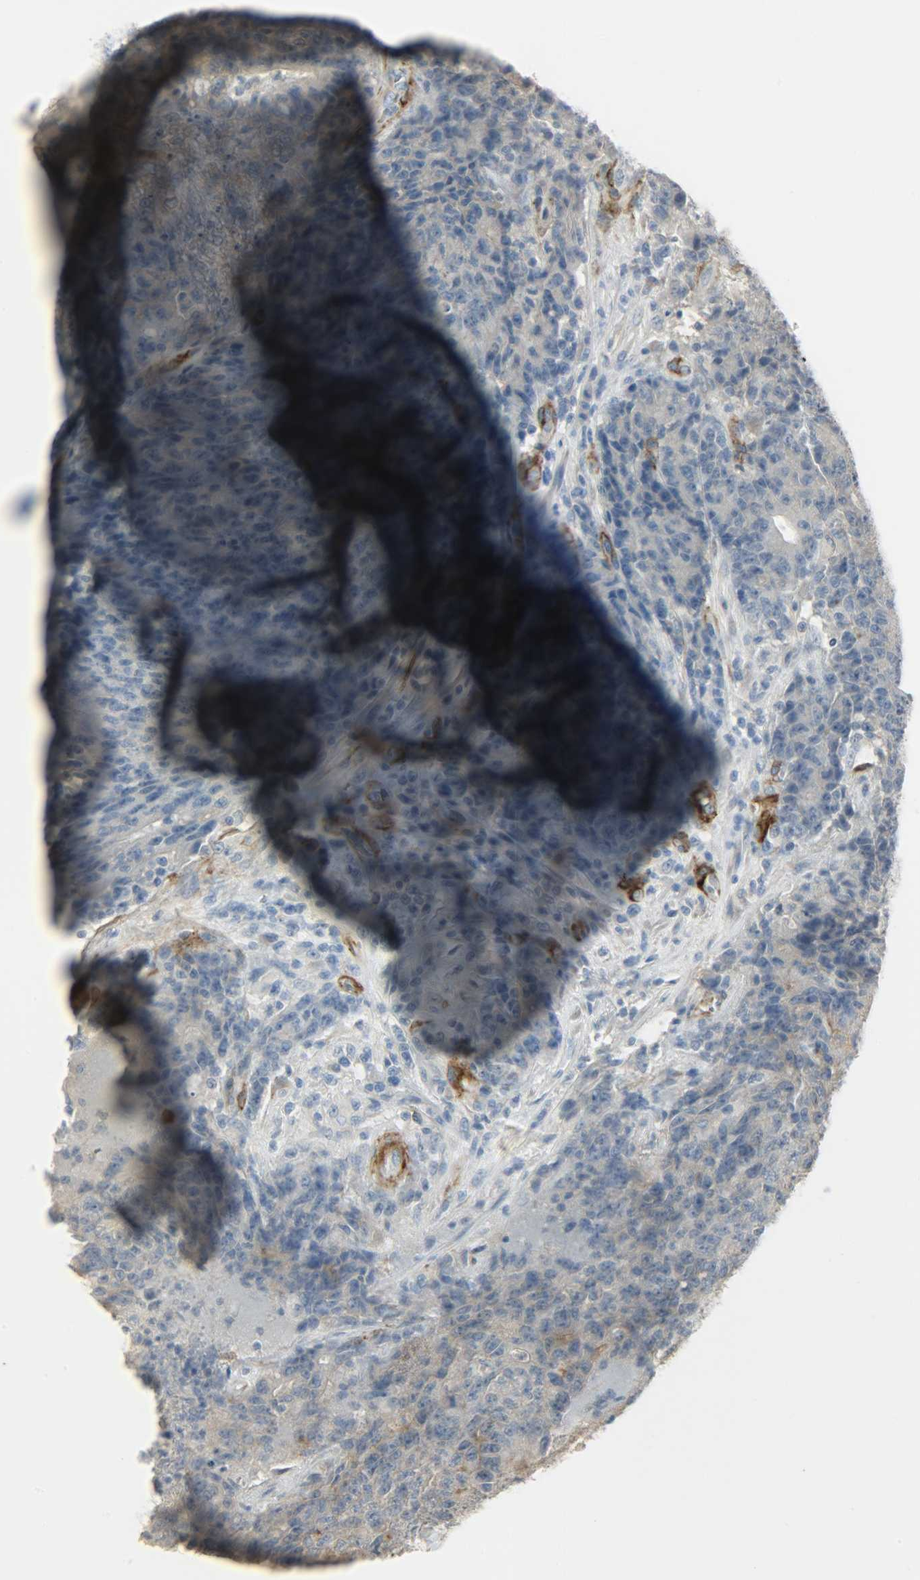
{"staining": {"intensity": "moderate", "quantity": "<25%", "location": "cytoplasmic/membranous"}, "tissue": "colorectal cancer", "cell_type": "Tumor cells", "image_type": "cancer", "snomed": [{"axis": "morphology", "description": "Normal tissue, NOS"}, {"axis": "morphology", "description": "Adenocarcinoma, NOS"}, {"axis": "topography", "description": "Colon"}], "caption": "High-magnification brightfield microscopy of adenocarcinoma (colorectal) stained with DAB (brown) and counterstained with hematoxylin (blue). tumor cells exhibit moderate cytoplasmic/membranous positivity is identified in about<25% of cells. Using DAB (3,3'-diaminobenzidine) (brown) and hematoxylin (blue) stains, captured at high magnification using brightfield microscopy.", "gene": "ENPEP", "patient": {"sex": "female", "age": 75}}